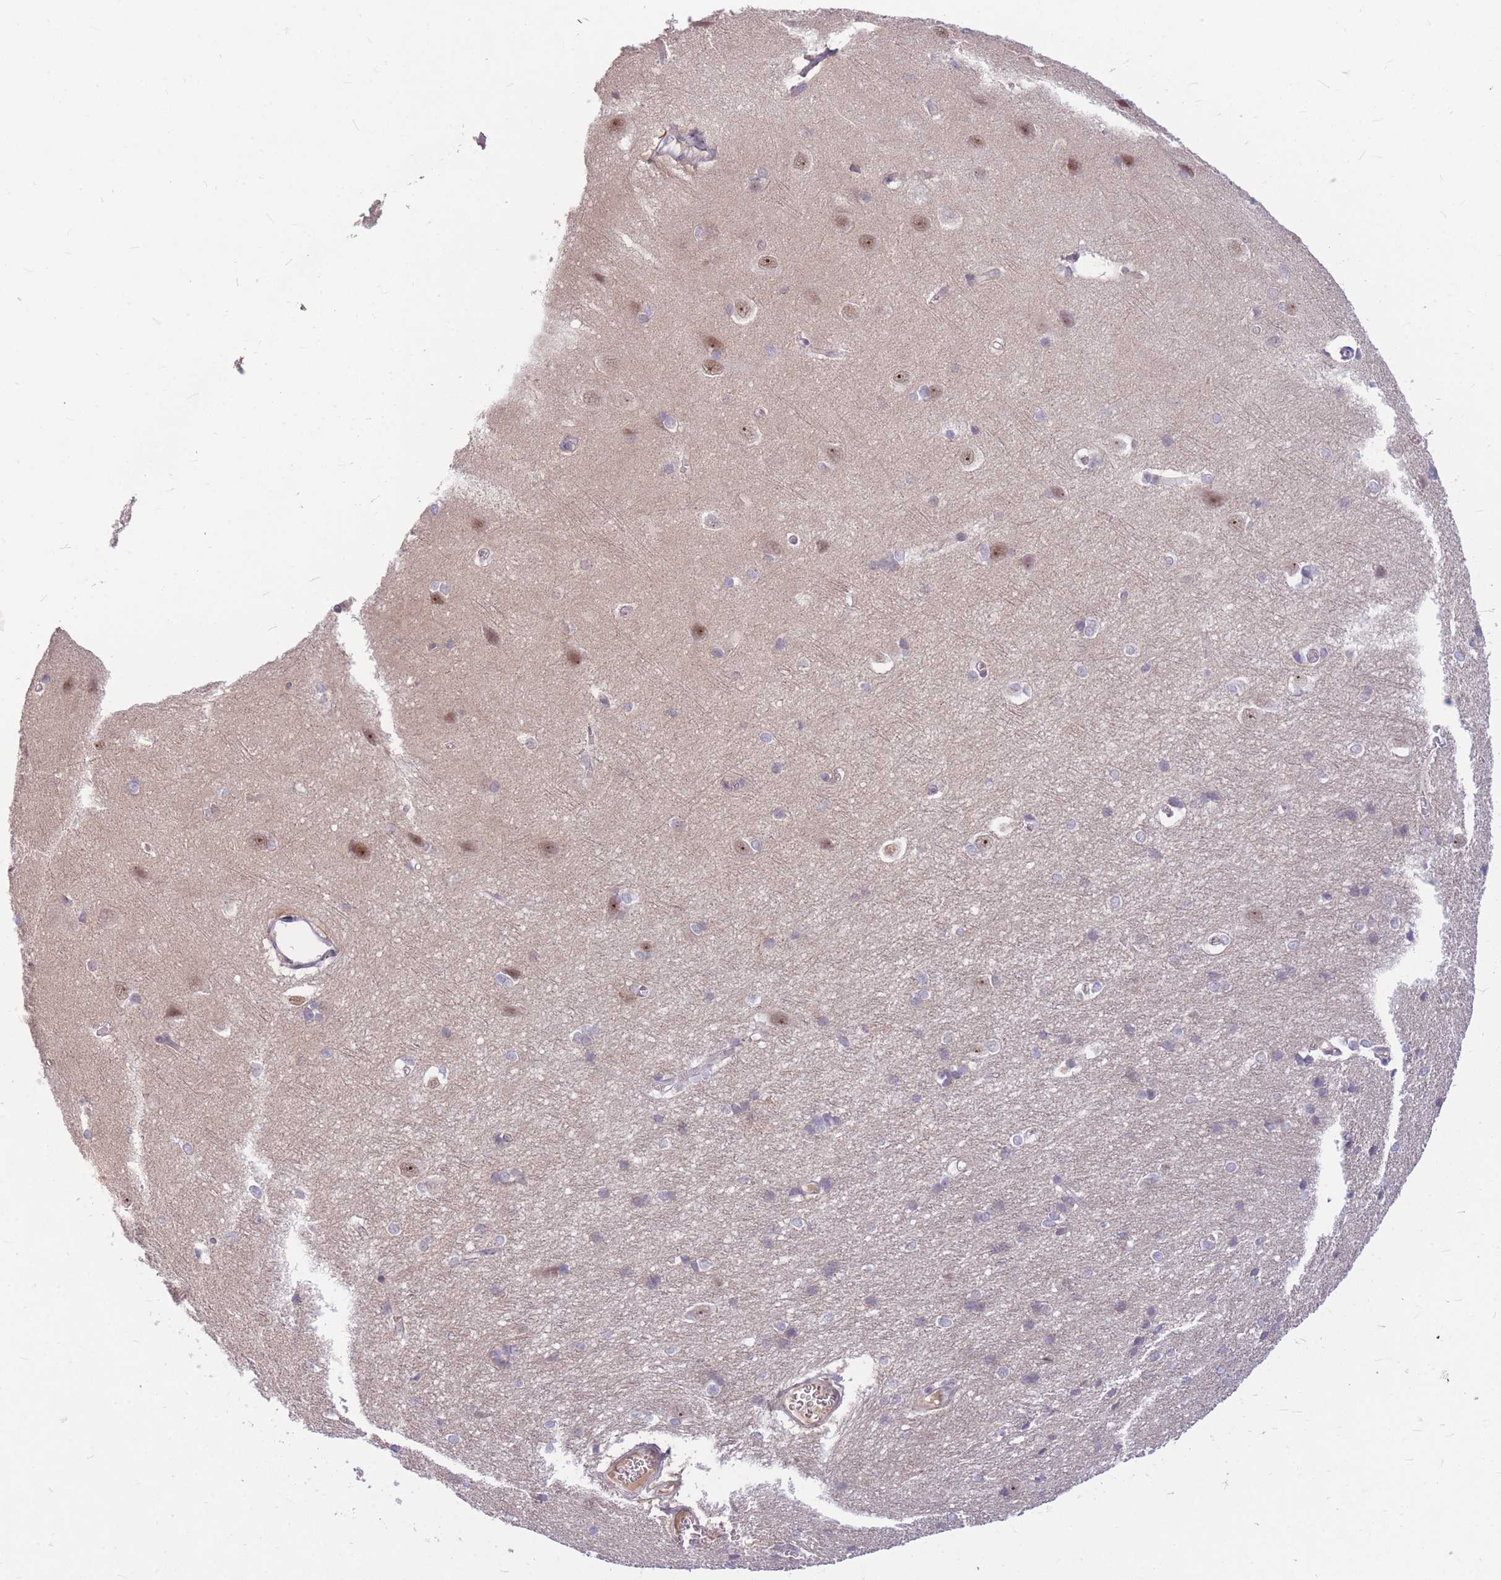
{"staining": {"intensity": "negative", "quantity": "none", "location": "none"}, "tissue": "cerebral cortex", "cell_type": "Endothelial cells", "image_type": "normal", "snomed": [{"axis": "morphology", "description": "Normal tissue, NOS"}, {"axis": "topography", "description": "Cerebral cortex"}], "caption": "An immunohistochemistry (IHC) image of normal cerebral cortex is shown. There is no staining in endothelial cells of cerebral cortex. The staining was performed using DAB (3,3'-diaminobenzidine) to visualize the protein expression in brown, while the nuclei were stained in blue with hematoxylin (Magnification: 20x).", "gene": "ERCC2", "patient": {"sex": "male", "age": 37}}